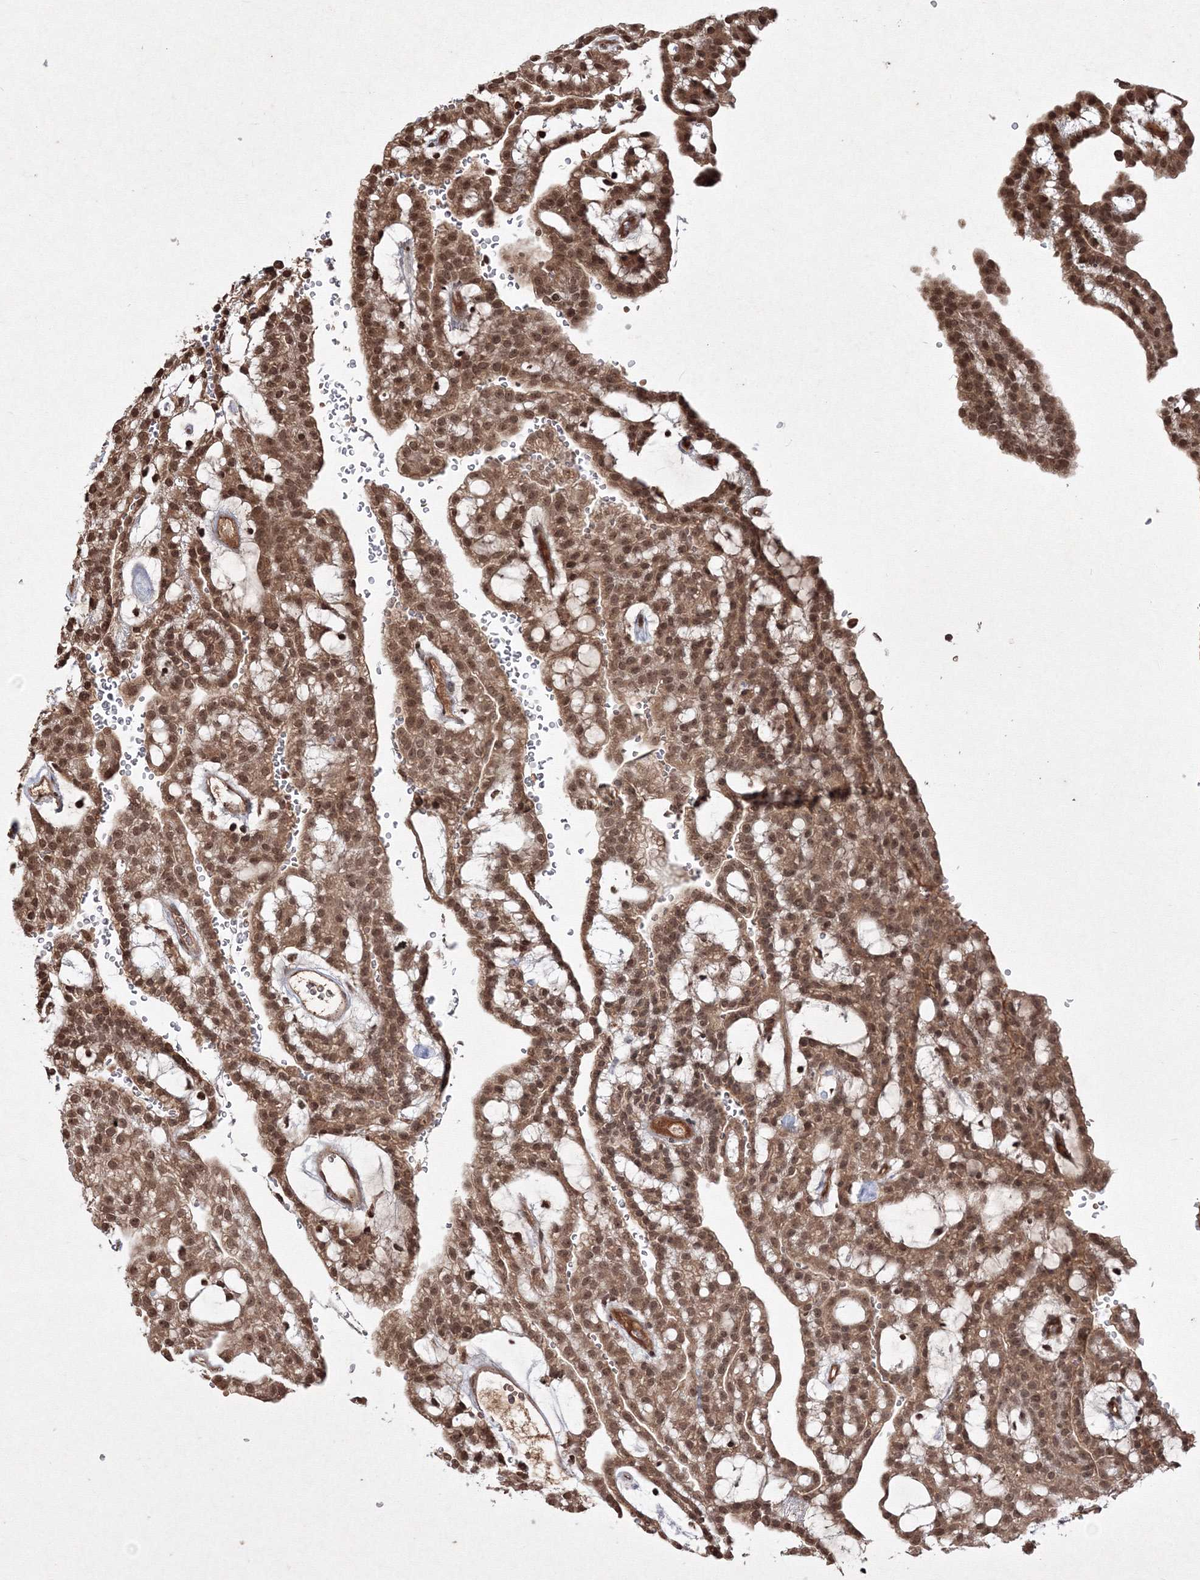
{"staining": {"intensity": "strong", "quantity": ">75%", "location": "cytoplasmic/membranous,nuclear"}, "tissue": "renal cancer", "cell_type": "Tumor cells", "image_type": "cancer", "snomed": [{"axis": "morphology", "description": "Adenocarcinoma, NOS"}, {"axis": "topography", "description": "Kidney"}], "caption": "Renal cancer tissue reveals strong cytoplasmic/membranous and nuclear positivity in approximately >75% of tumor cells", "gene": "PEX13", "patient": {"sex": "male", "age": 63}}